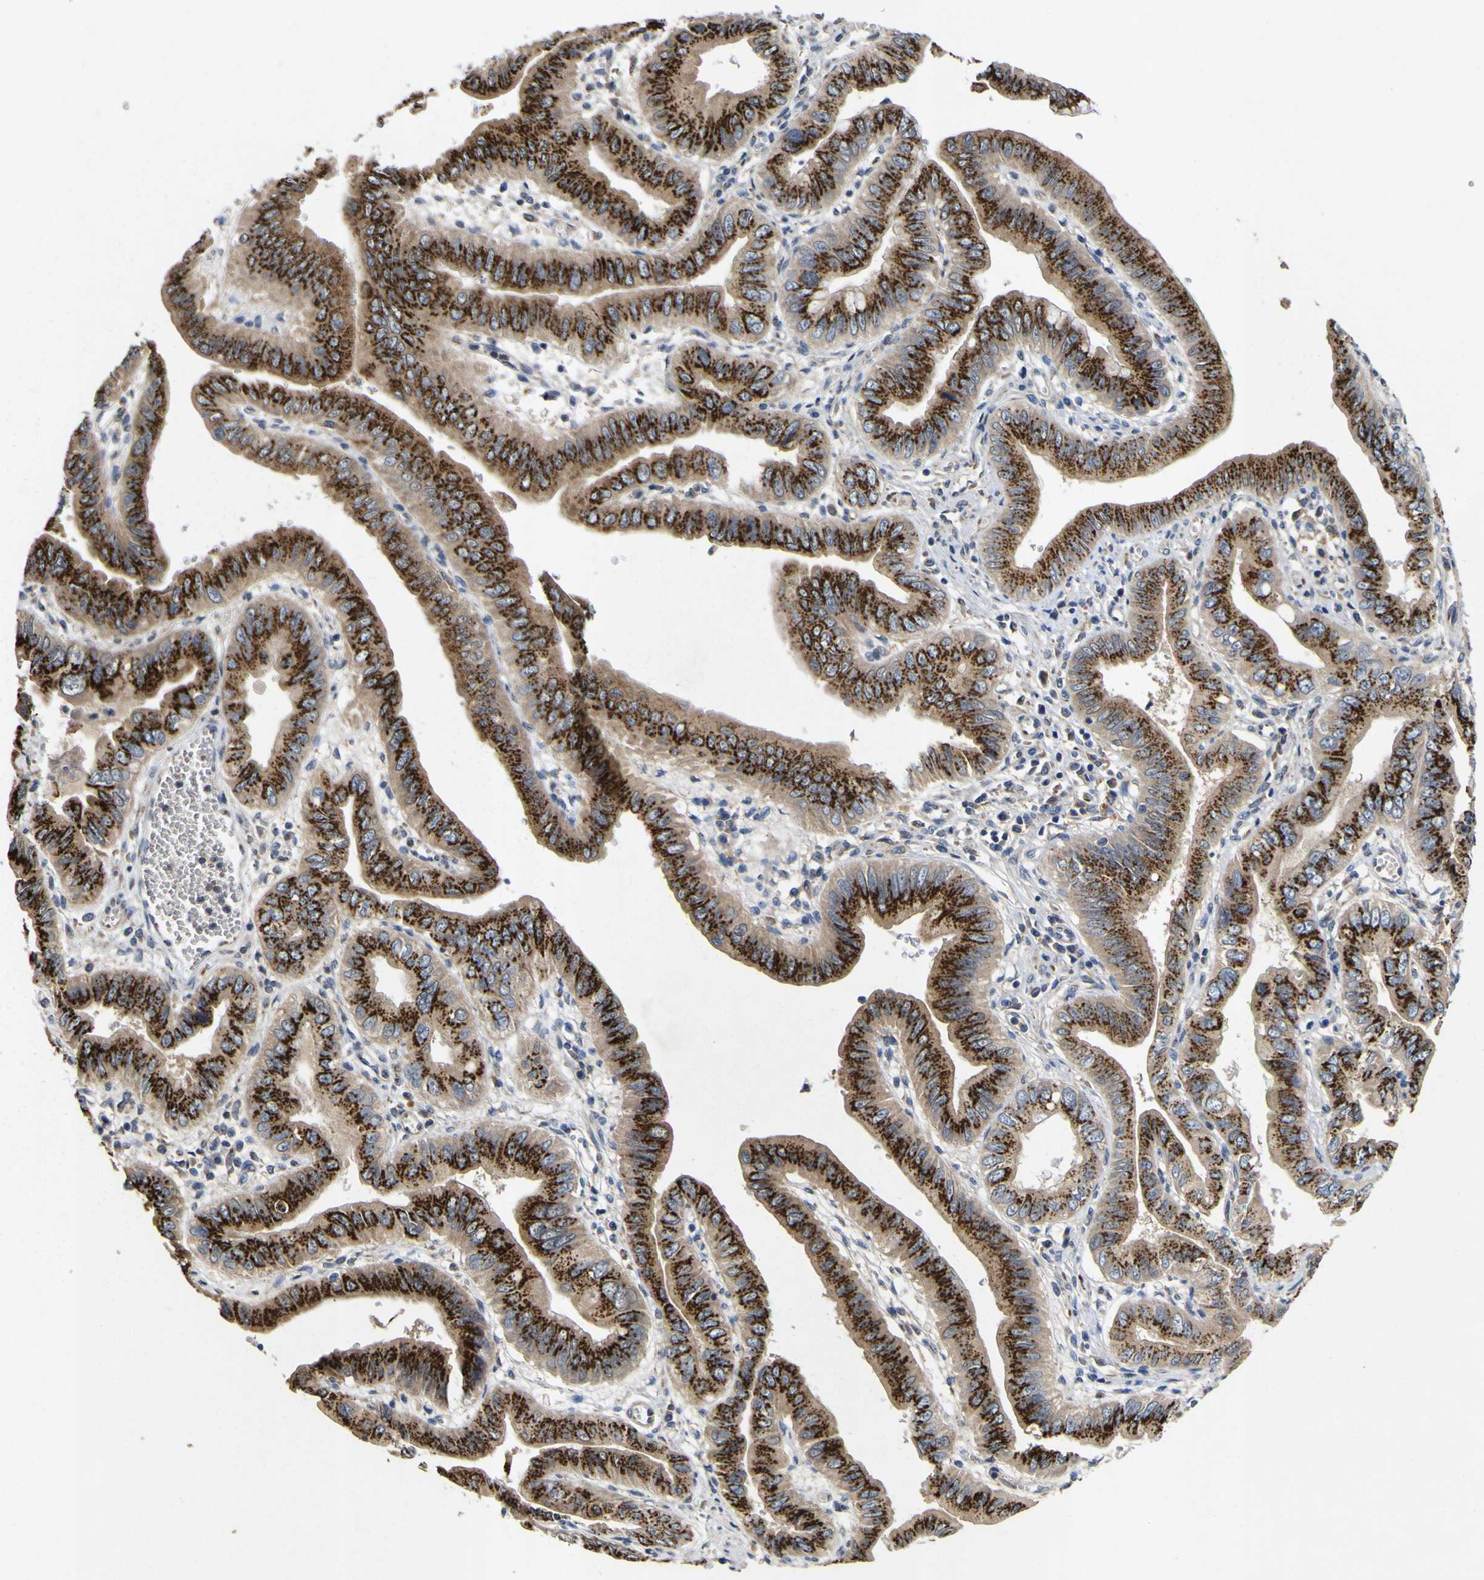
{"staining": {"intensity": "strong", "quantity": ">75%", "location": "cytoplasmic/membranous"}, "tissue": "pancreatic cancer", "cell_type": "Tumor cells", "image_type": "cancer", "snomed": [{"axis": "morphology", "description": "Normal tissue, NOS"}, {"axis": "topography", "description": "Lymph node"}], "caption": "Protein staining demonstrates strong cytoplasmic/membranous positivity in approximately >75% of tumor cells in pancreatic cancer.", "gene": "COA1", "patient": {"sex": "male", "age": 50}}